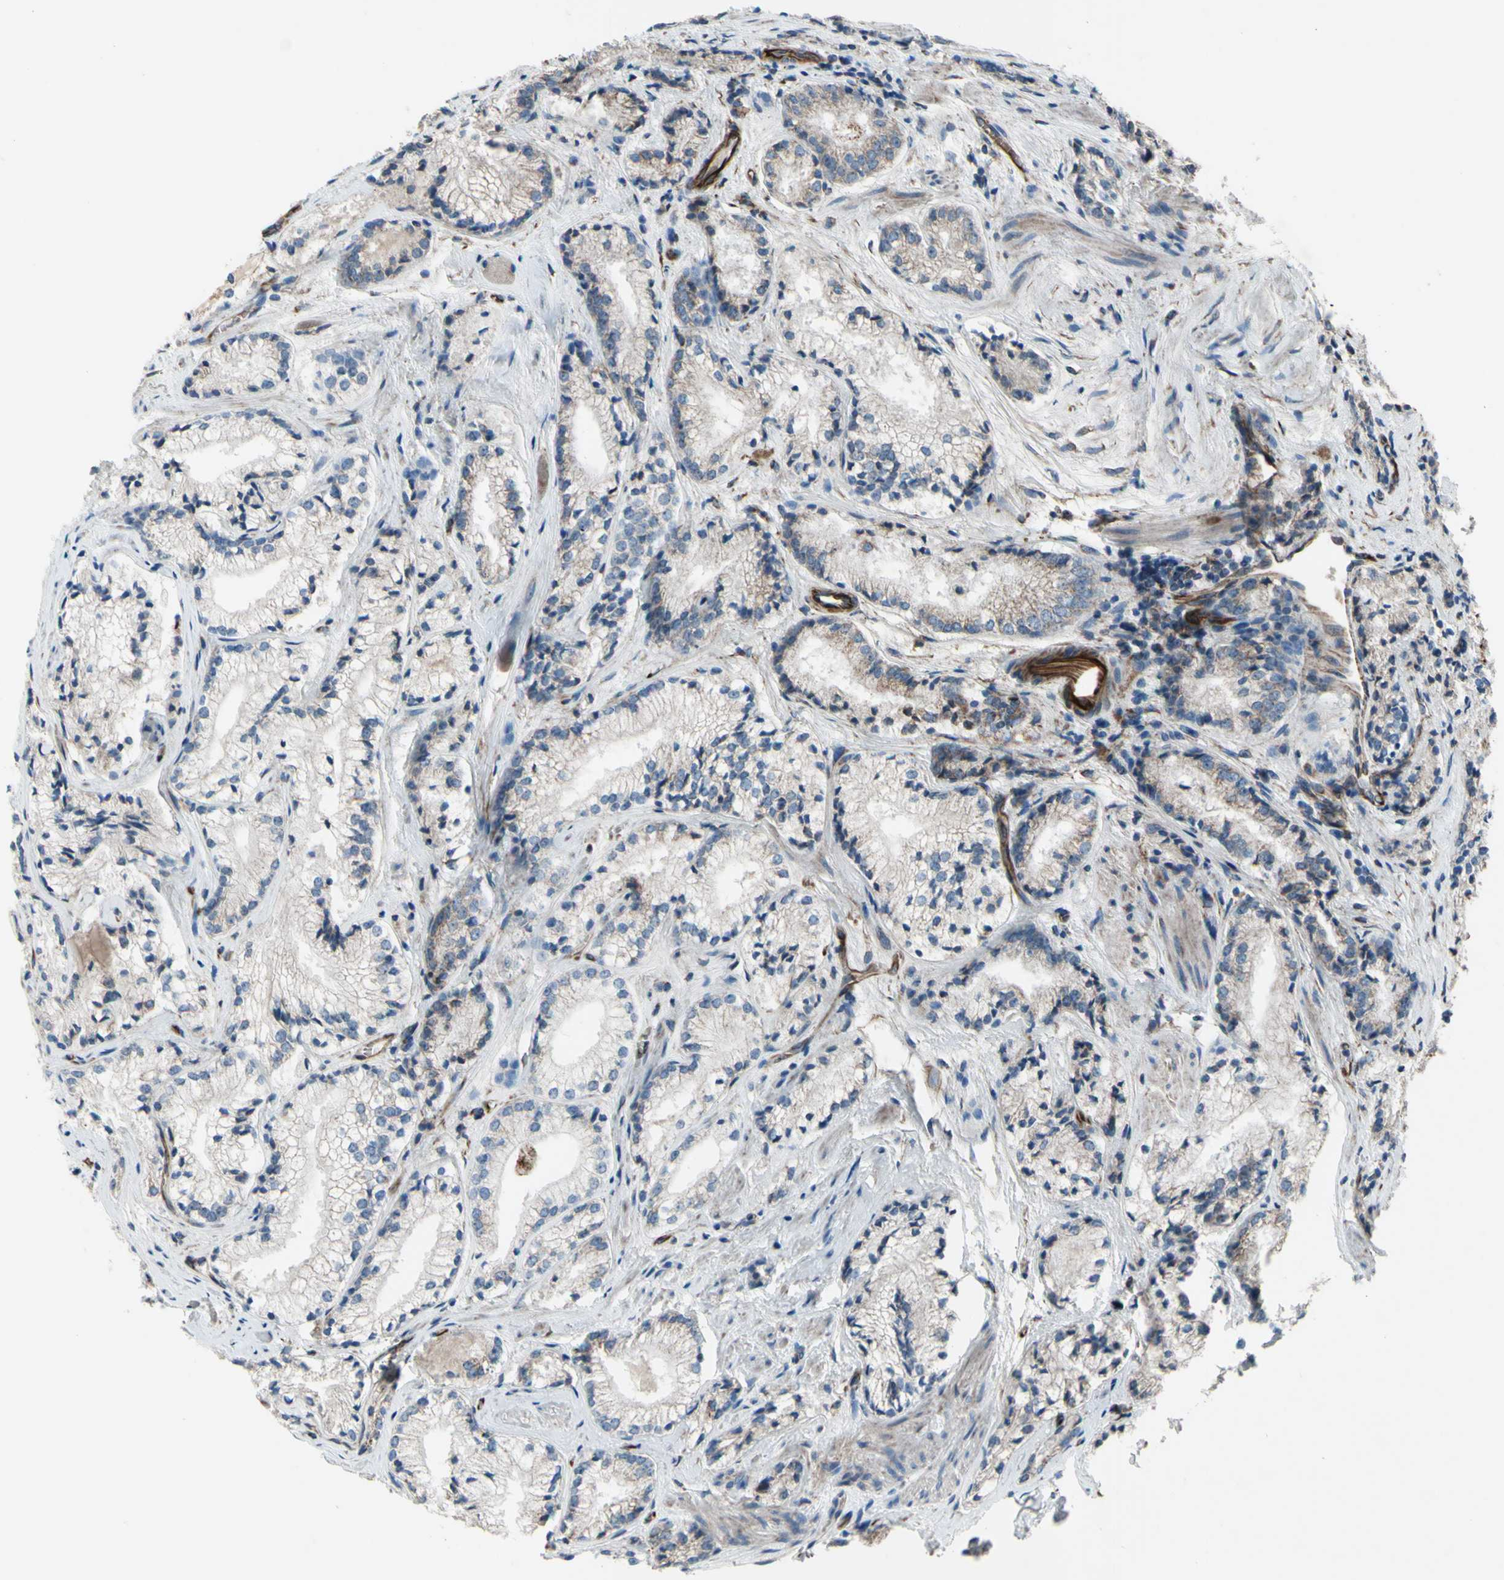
{"staining": {"intensity": "weak", "quantity": "25%-75%", "location": "cytoplasmic/membranous"}, "tissue": "prostate cancer", "cell_type": "Tumor cells", "image_type": "cancer", "snomed": [{"axis": "morphology", "description": "Adenocarcinoma, Low grade"}, {"axis": "topography", "description": "Prostate"}], "caption": "Immunohistochemical staining of prostate cancer demonstrates low levels of weak cytoplasmic/membranous staining in about 25%-75% of tumor cells.", "gene": "EMC7", "patient": {"sex": "male", "age": 60}}